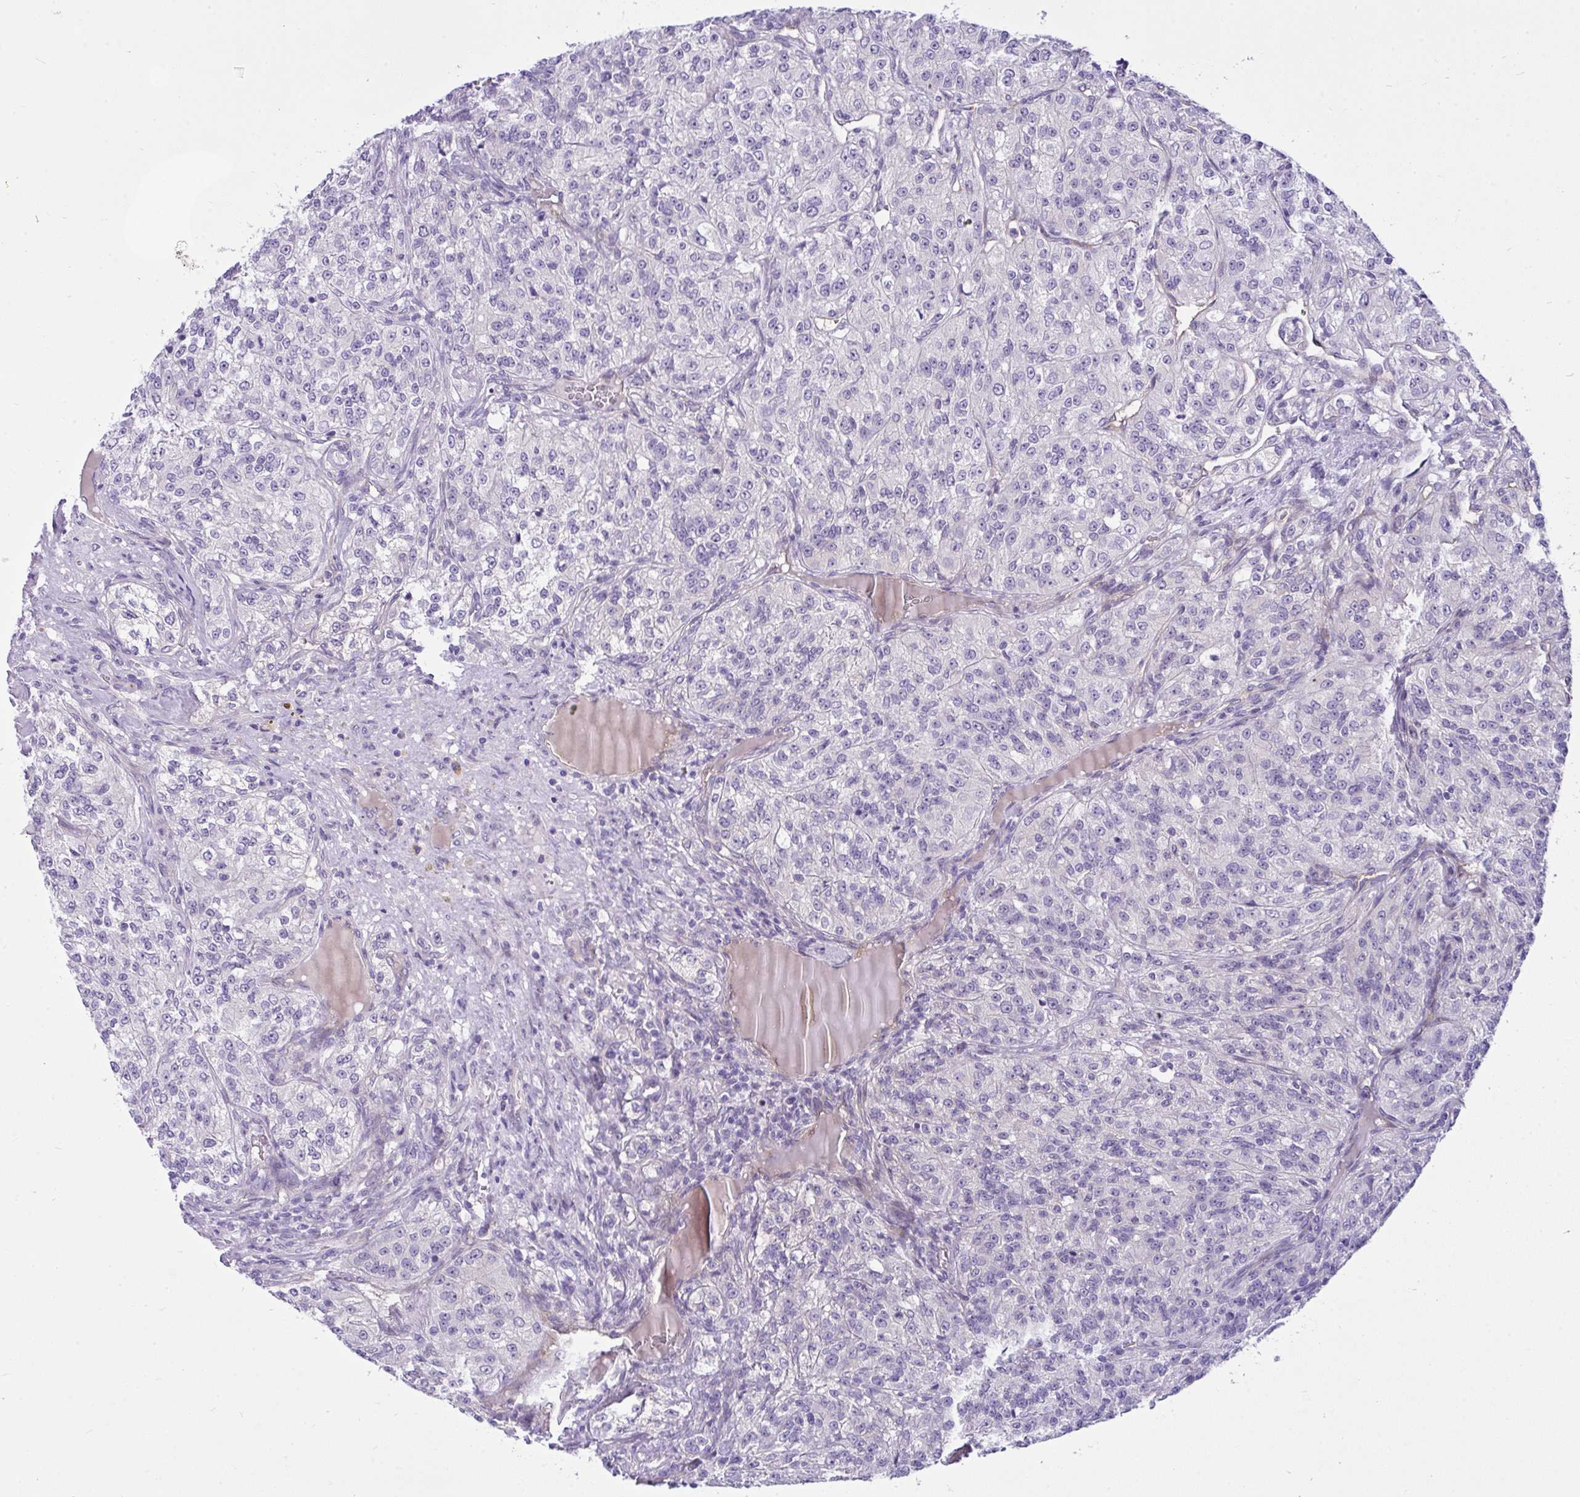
{"staining": {"intensity": "negative", "quantity": "none", "location": "none"}, "tissue": "renal cancer", "cell_type": "Tumor cells", "image_type": "cancer", "snomed": [{"axis": "morphology", "description": "Adenocarcinoma, NOS"}, {"axis": "topography", "description": "Kidney"}], "caption": "Tumor cells are negative for brown protein staining in adenocarcinoma (renal).", "gene": "NFXL1", "patient": {"sex": "female", "age": 63}}